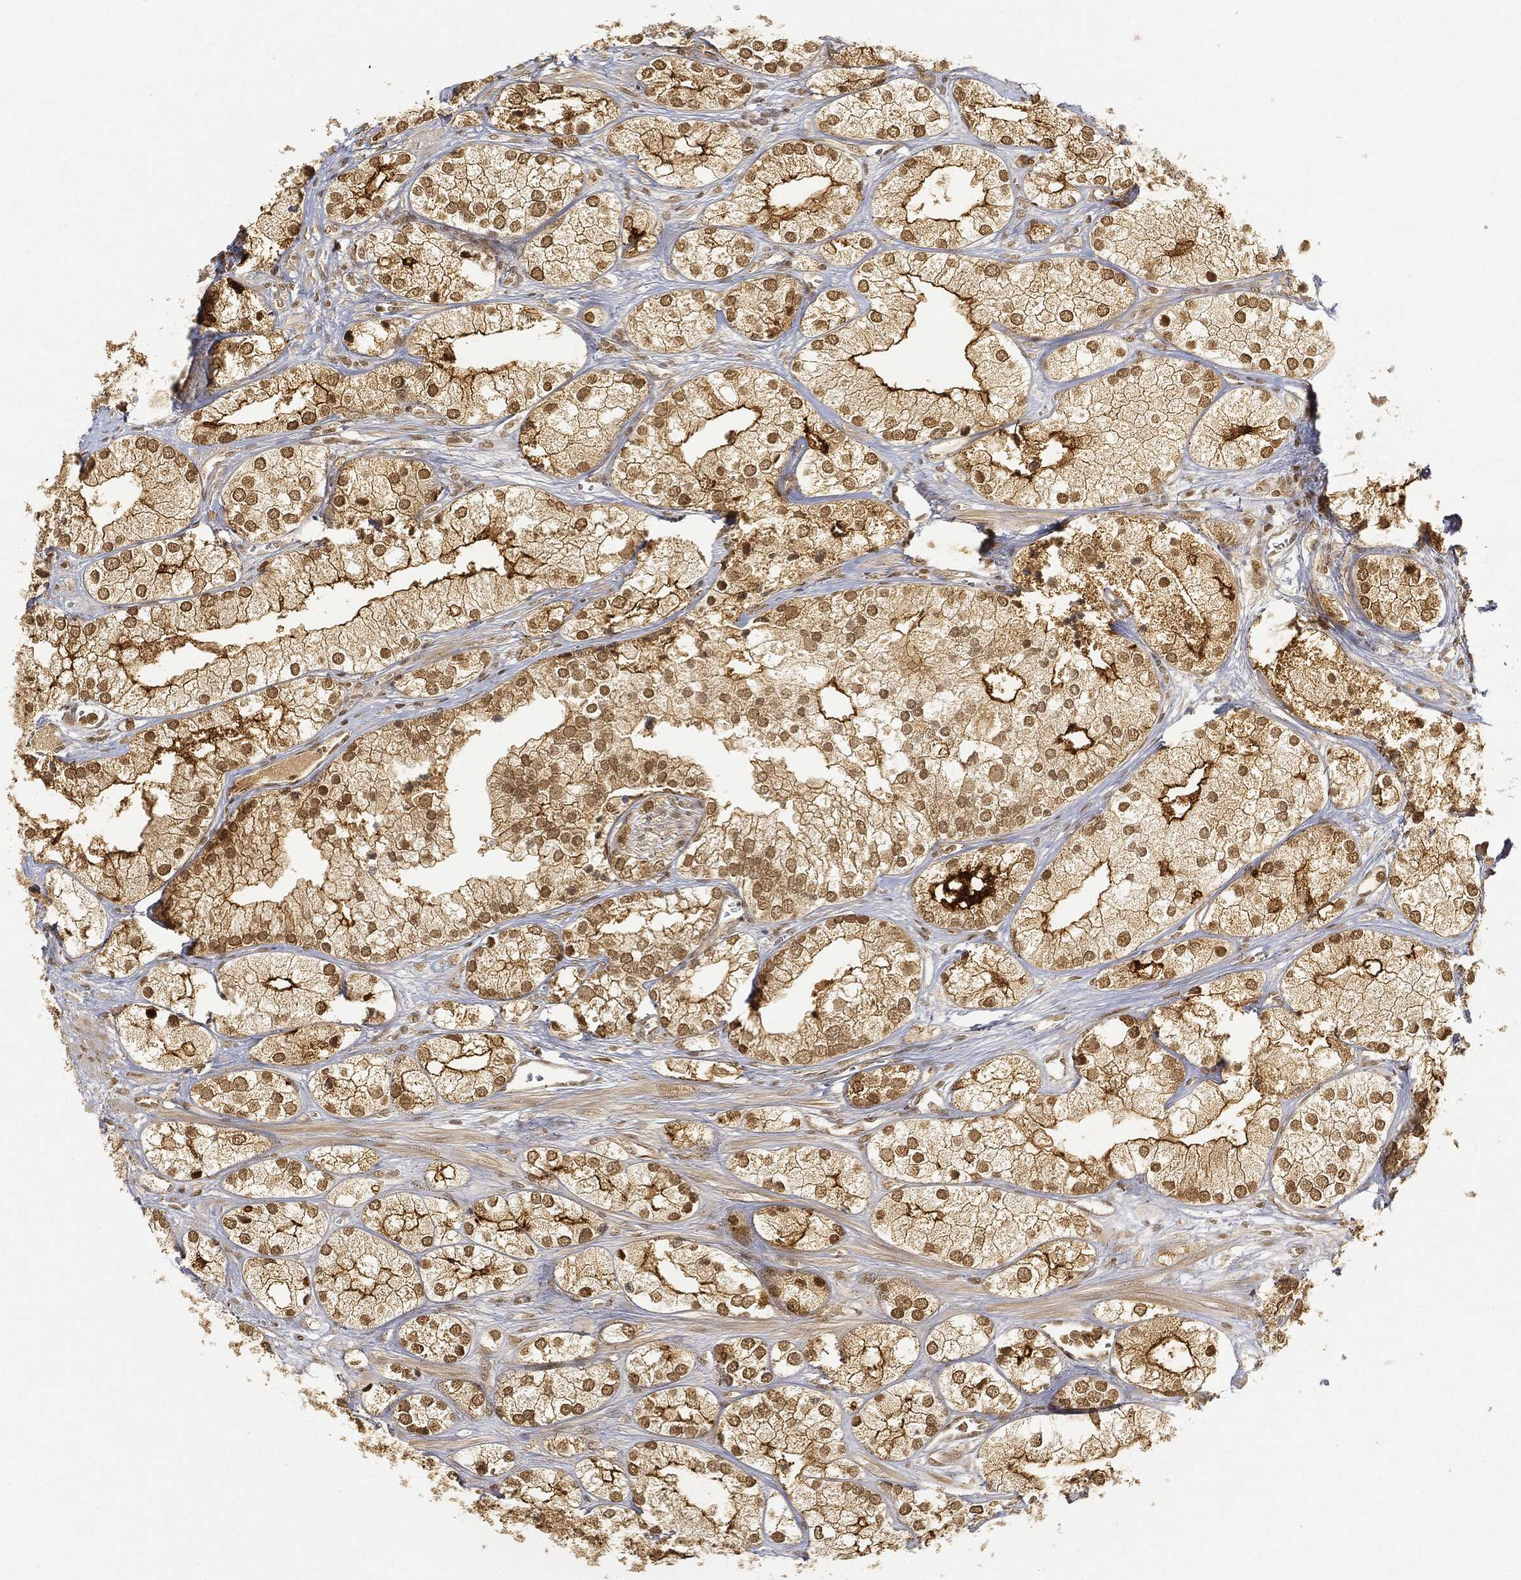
{"staining": {"intensity": "strong", "quantity": "25%-75%", "location": "cytoplasmic/membranous"}, "tissue": "prostate cancer", "cell_type": "Tumor cells", "image_type": "cancer", "snomed": [{"axis": "morphology", "description": "Adenocarcinoma, NOS"}, {"axis": "topography", "description": "Prostate and seminal vesicle, NOS"}, {"axis": "topography", "description": "Prostate"}], "caption": "Approximately 25%-75% of tumor cells in human prostate adenocarcinoma demonstrate strong cytoplasmic/membranous protein expression as visualized by brown immunohistochemical staining.", "gene": "CIB1", "patient": {"sex": "male", "age": 79}}